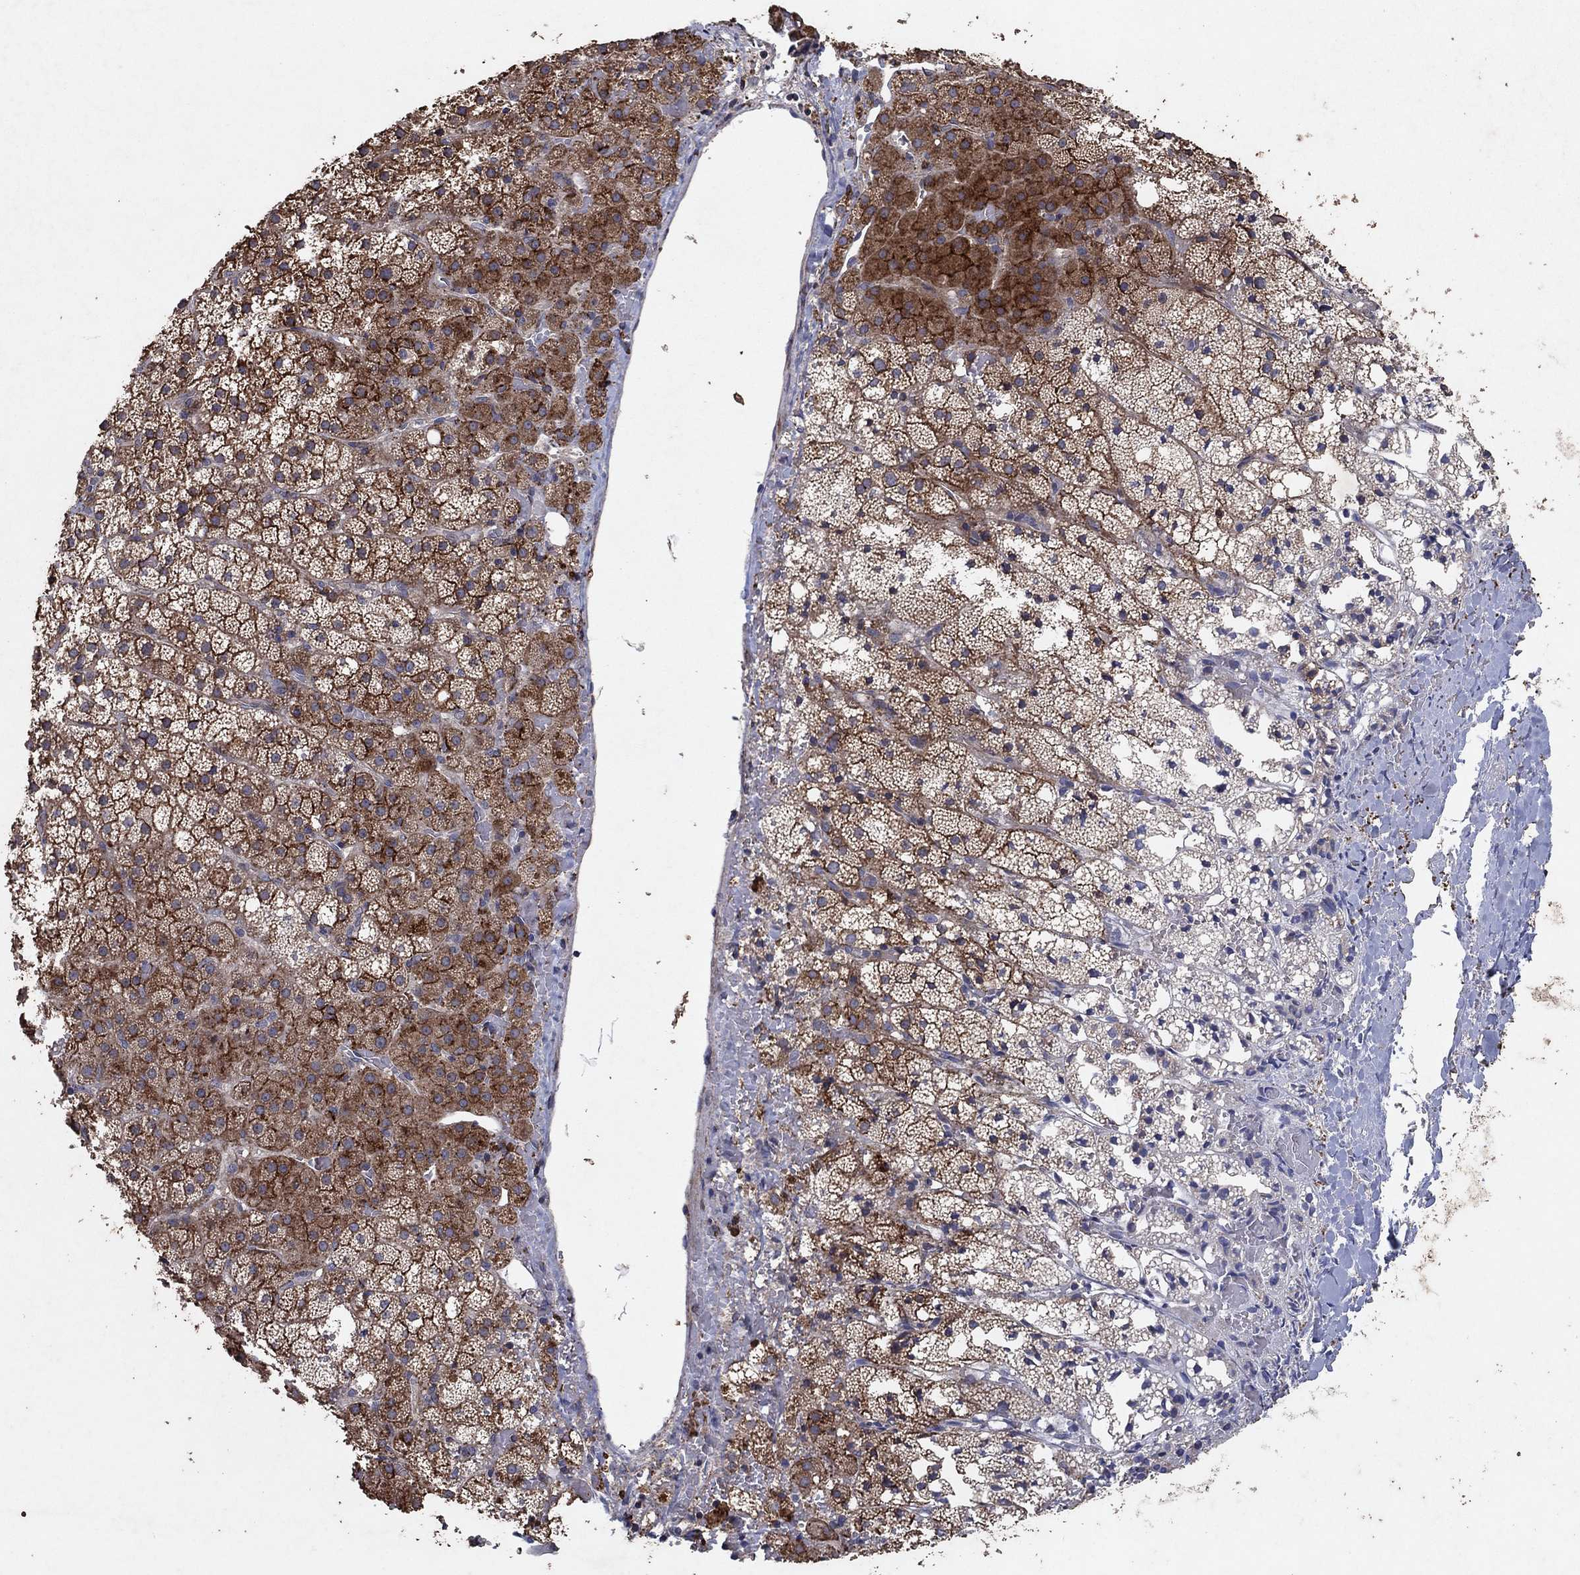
{"staining": {"intensity": "strong", "quantity": "25%-75%", "location": "cytoplasmic/membranous"}, "tissue": "adrenal gland", "cell_type": "Glandular cells", "image_type": "normal", "snomed": [{"axis": "morphology", "description": "Normal tissue, NOS"}, {"axis": "topography", "description": "Adrenal gland"}], "caption": "Strong cytoplasmic/membranous positivity is identified in approximately 25%-75% of glandular cells in normal adrenal gland. The staining was performed using DAB to visualize the protein expression in brown, while the nuclei were stained in blue with hematoxylin (Magnification: 20x).", "gene": "FRG1", "patient": {"sex": "male", "age": 53}}